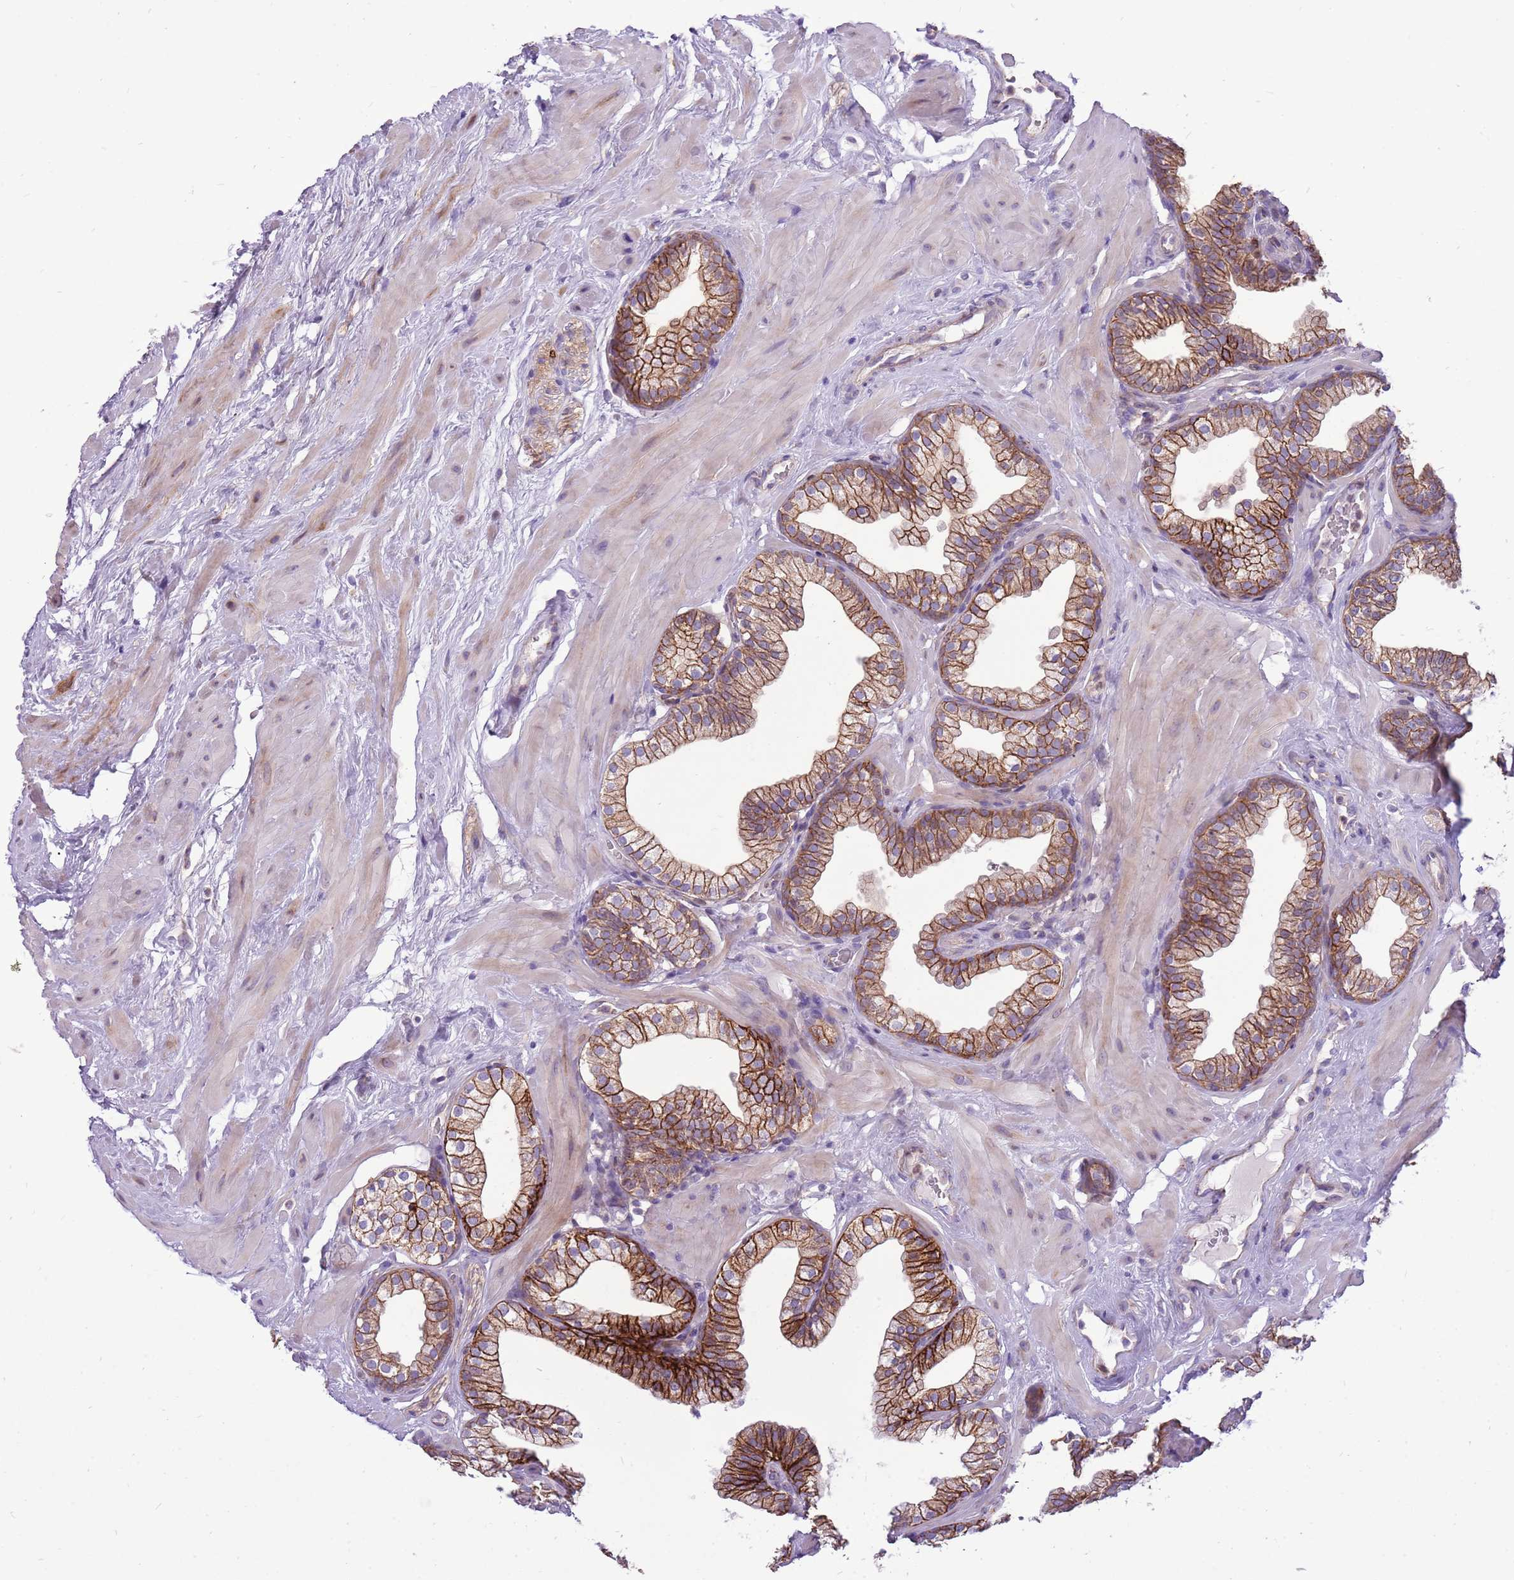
{"staining": {"intensity": "strong", "quantity": "25%-75%", "location": "cytoplasmic/membranous"}, "tissue": "prostate", "cell_type": "Glandular cells", "image_type": "normal", "snomed": [{"axis": "morphology", "description": "Normal tissue, NOS"}, {"axis": "morphology", "description": "Urothelial carcinoma, Low grade"}, {"axis": "topography", "description": "Urinary bladder"}, {"axis": "topography", "description": "Prostate"}], "caption": "Immunohistochemical staining of unremarkable prostate exhibits strong cytoplasmic/membranous protein expression in about 25%-75% of glandular cells.", "gene": "WDR90", "patient": {"sex": "male", "age": 60}}